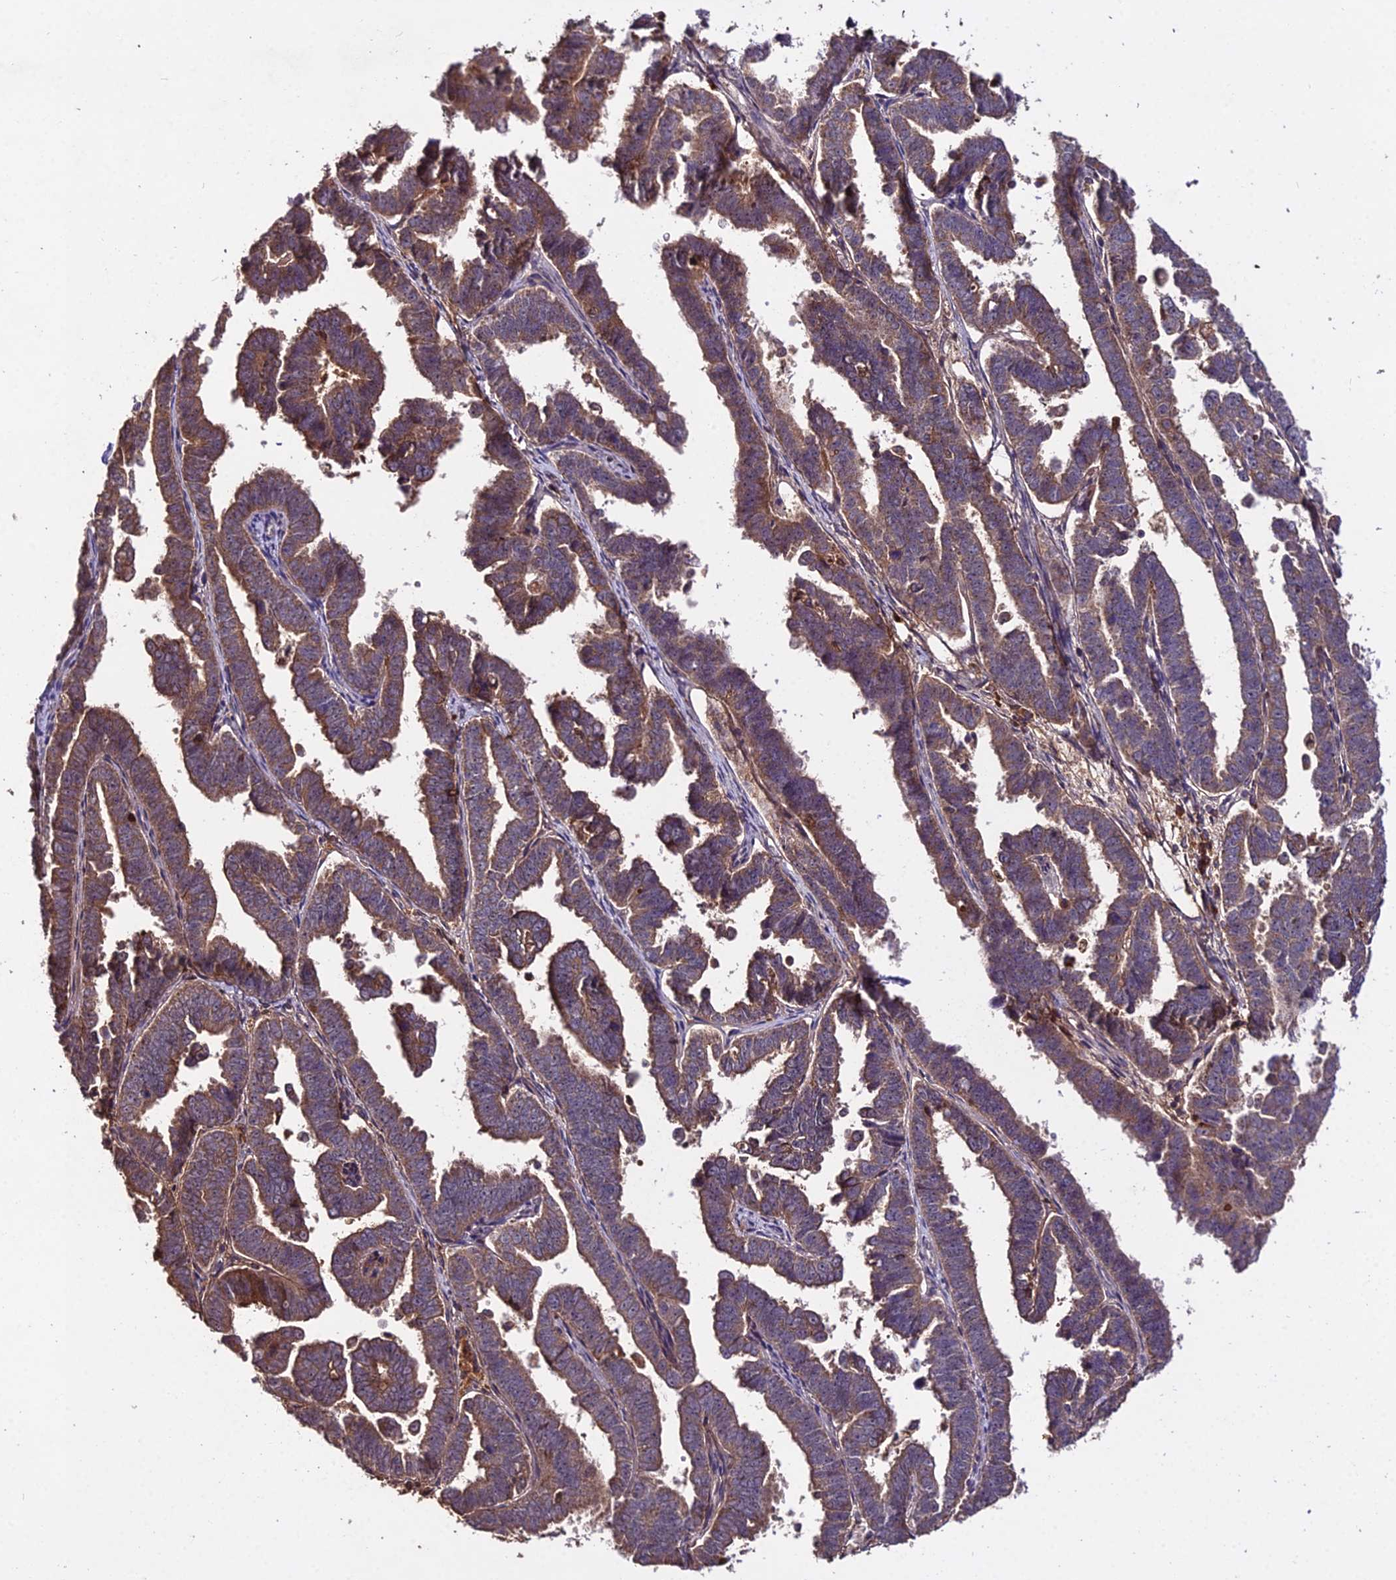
{"staining": {"intensity": "moderate", "quantity": ">75%", "location": "cytoplasmic/membranous"}, "tissue": "endometrial cancer", "cell_type": "Tumor cells", "image_type": "cancer", "snomed": [{"axis": "morphology", "description": "Adenocarcinoma, NOS"}, {"axis": "topography", "description": "Endometrium"}], "caption": "Moderate cytoplasmic/membranous expression for a protein is present in about >75% of tumor cells of adenocarcinoma (endometrial) using immunohistochemistry (IHC).", "gene": "KCTD16", "patient": {"sex": "female", "age": 75}}